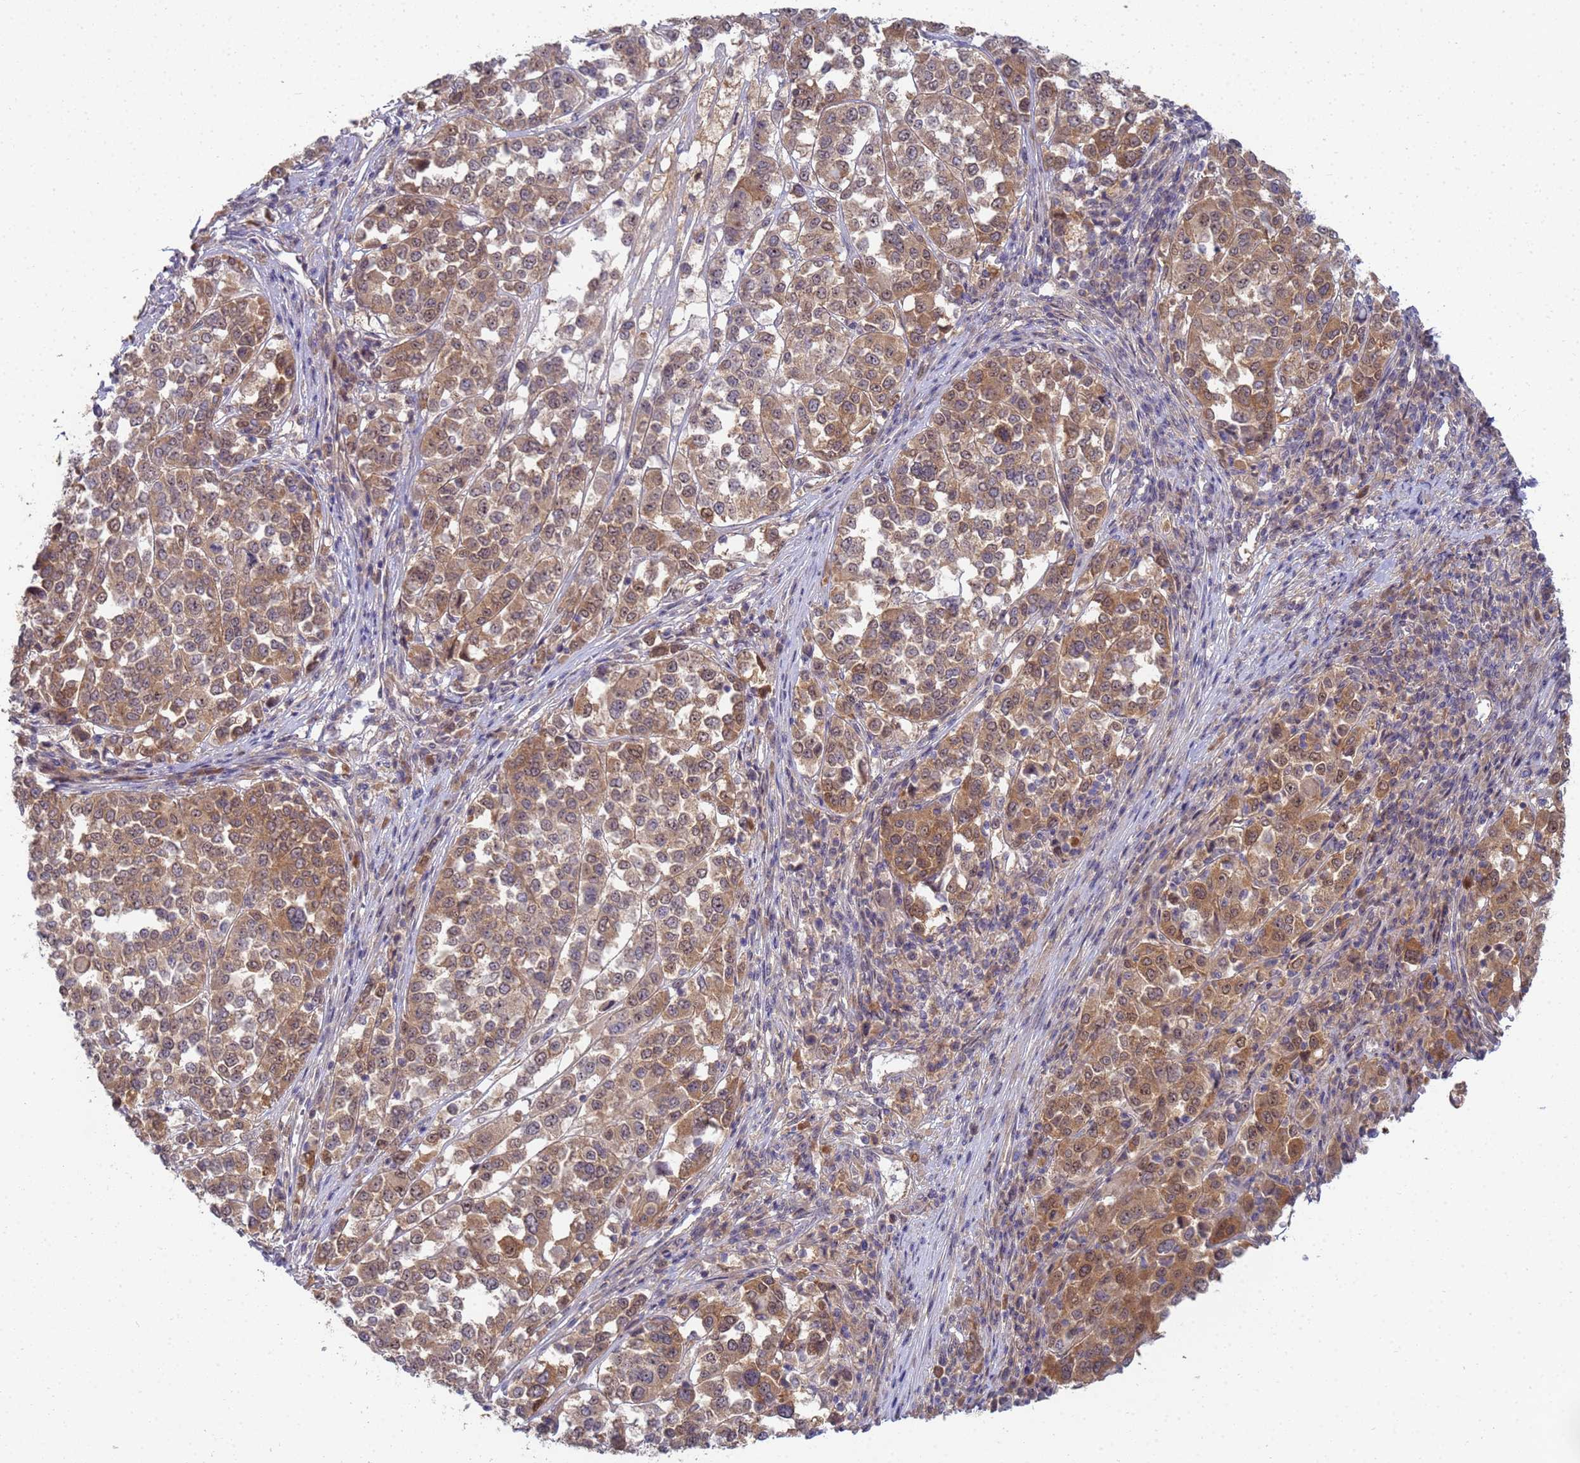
{"staining": {"intensity": "moderate", "quantity": ">75%", "location": "cytoplasmic/membranous,nuclear"}, "tissue": "melanoma", "cell_type": "Tumor cells", "image_type": "cancer", "snomed": [{"axis": "morphology", "description": "Malignant melanoma, Metastatic site"}, {"axis": "topography", "description": "Lymph node"}], "caption": "Malignant melanoma (metastatic site) was stained to show a protein in brown. There is medium levels of moderate cytoplasmic/membranous and nuclear positivity in approximately >75% of tumor cells.", "gene": "SHARPIN", "patient": {"sex": "male", "age": 44}}